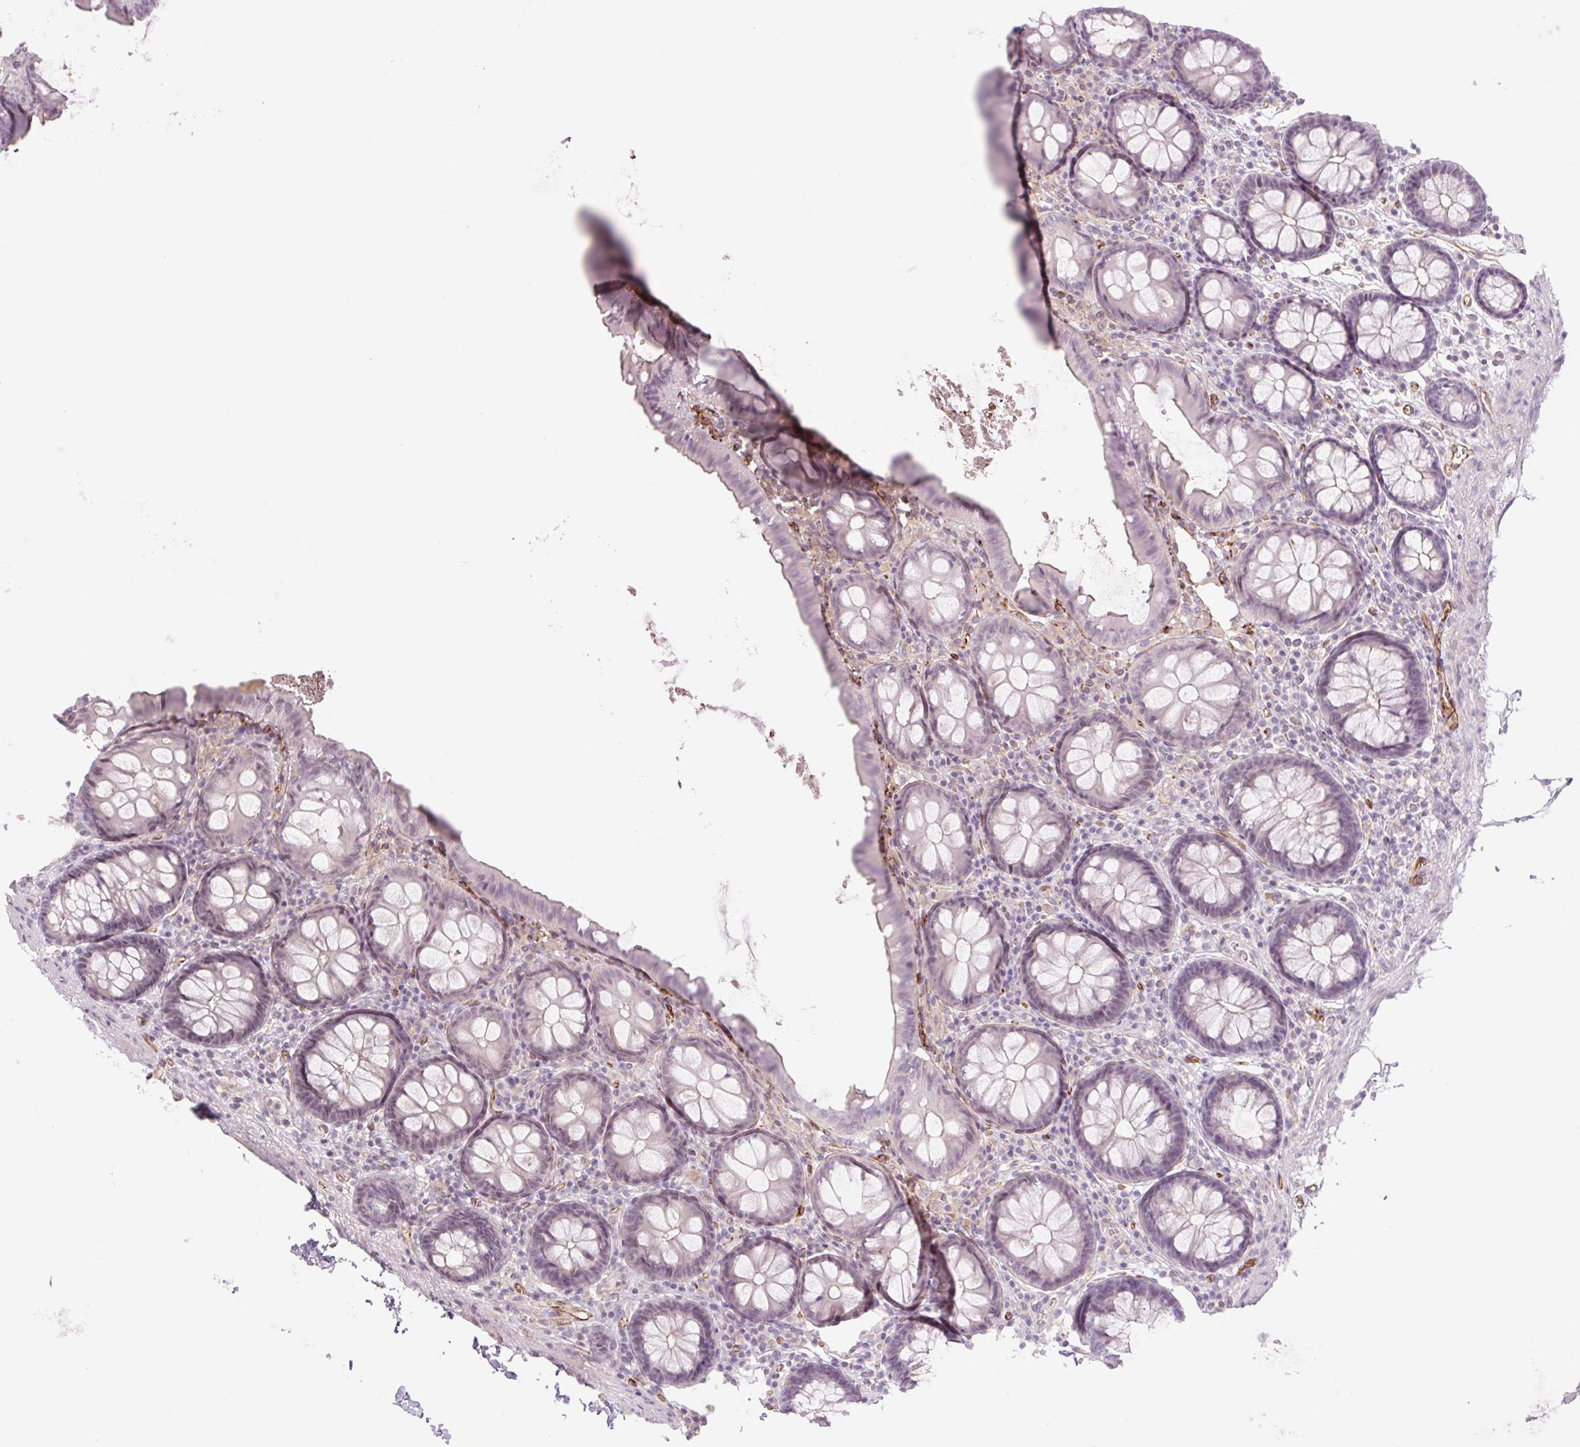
{"staining": {"intensity": "moderate", "quantity": "25%-75%", "location": "cytoplasmic/membranous"}, "tissue": "colon", "cell_type": "Endothelial cells", "image_type": "normal", "snomed": [{"axis": "morphology", "description": "Normal tissue, NOS"}, {"axis": "topography", "description": "Colon"}, {"axis": "topography", "description": "Peripheral nerve tissue"}], "caption": "A histopathology image showing moderate cytoplasmic/membranous expression in approximately 25%-75% of endothelial cells in benign colon, as visualized by brown immunohistochemical staining.", "gene": "ZFYVE21", "patient": {"sex": "male", "age": 84}}